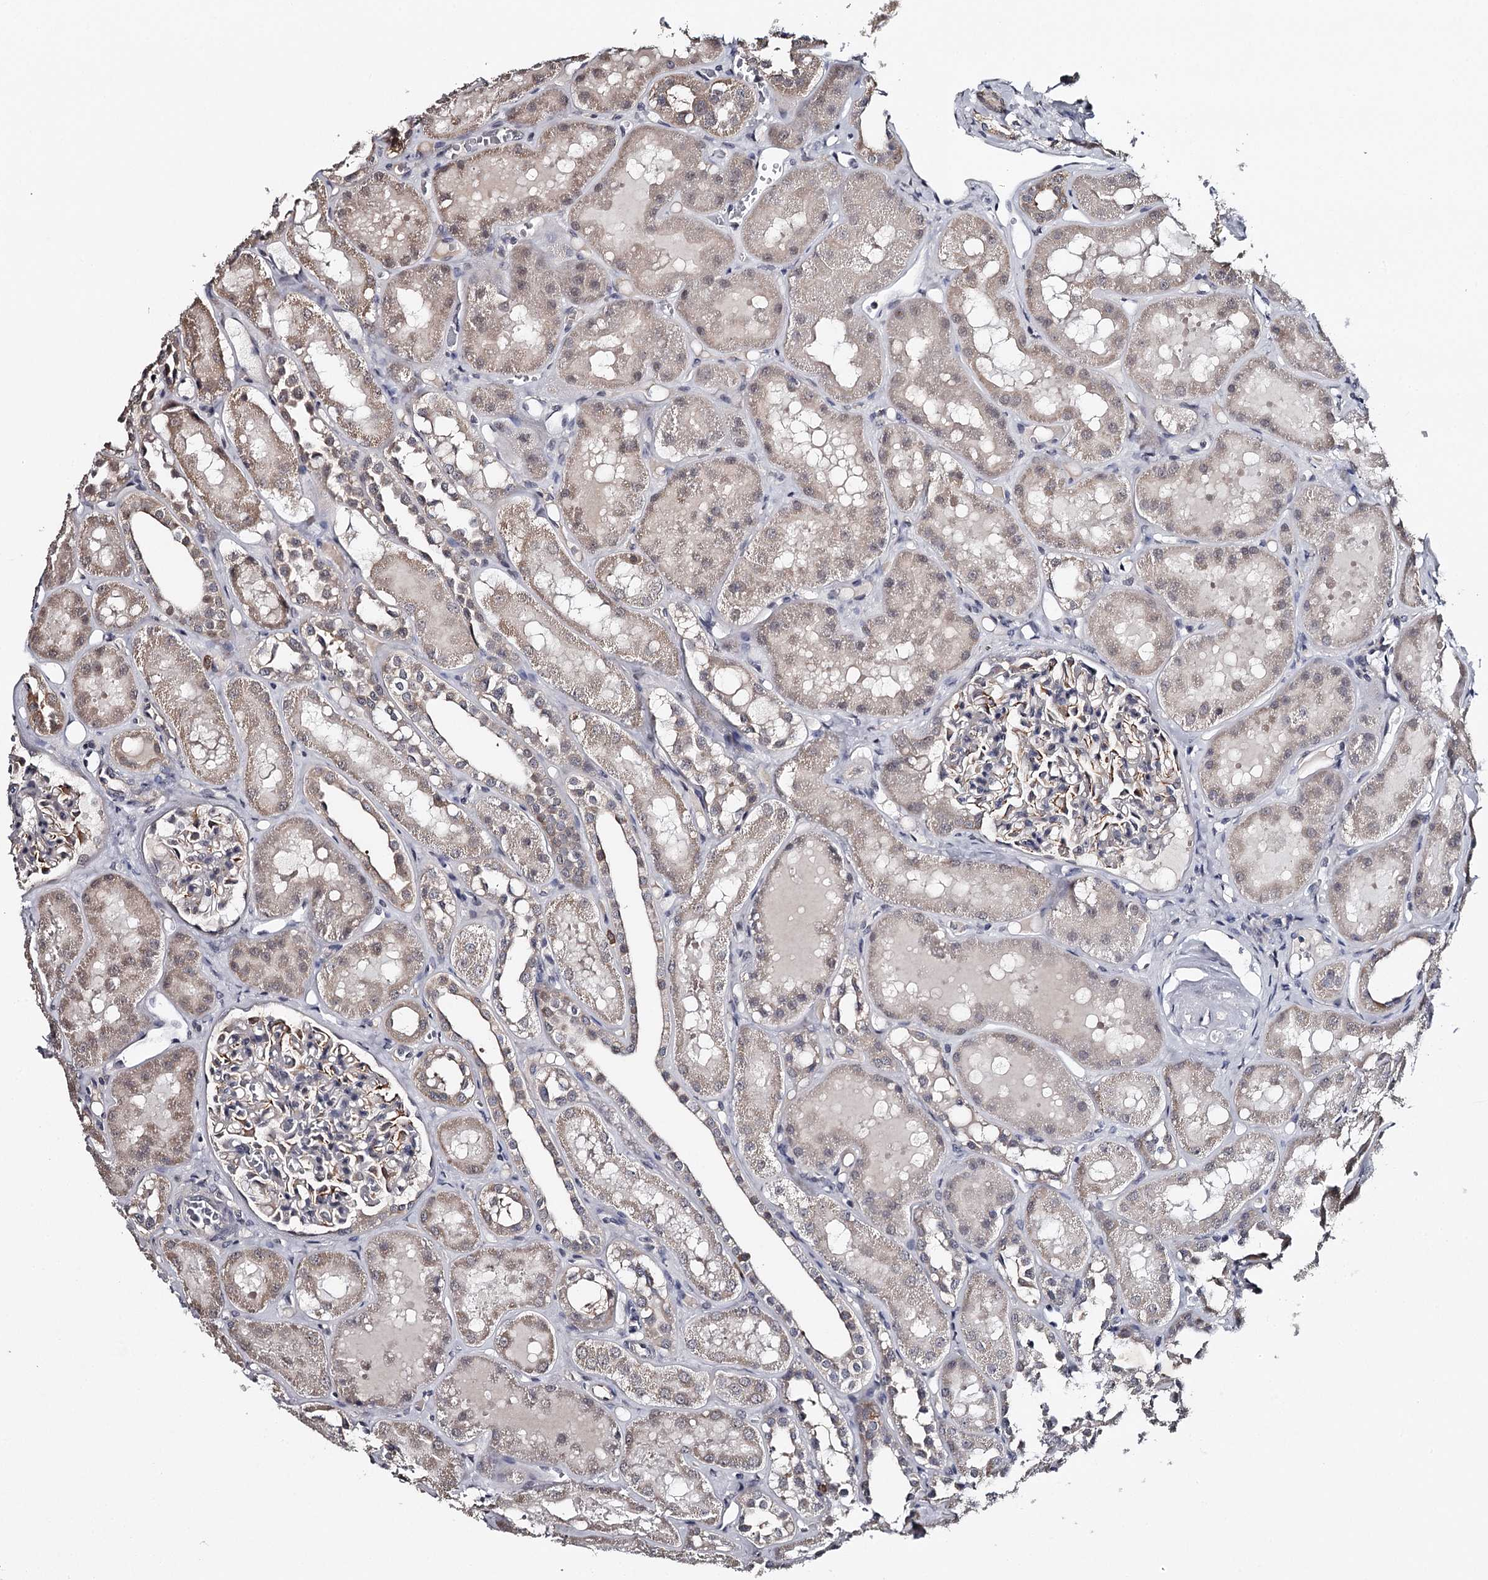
{"staining": {"intensity": "weak", "quantity": "<25%", "location": "cytoplasmic/membranous"}, "tissue": "kidney", "cell_type": "Cells in glomeruli", "image_type": "normal", "snomed": [{"axis": "morphology", "description": "Normal tissue, NOS"}, {"axis": "topography", "description": "Kidney"}], "caption": "An IHC micrograph of unremarkable kidney is shown. There is no staining in cells in glomeruli of kidney. Nuclei are stained in blue.", "gene": "GTSF1", "patient": {"sex": "male", "age": 16}}